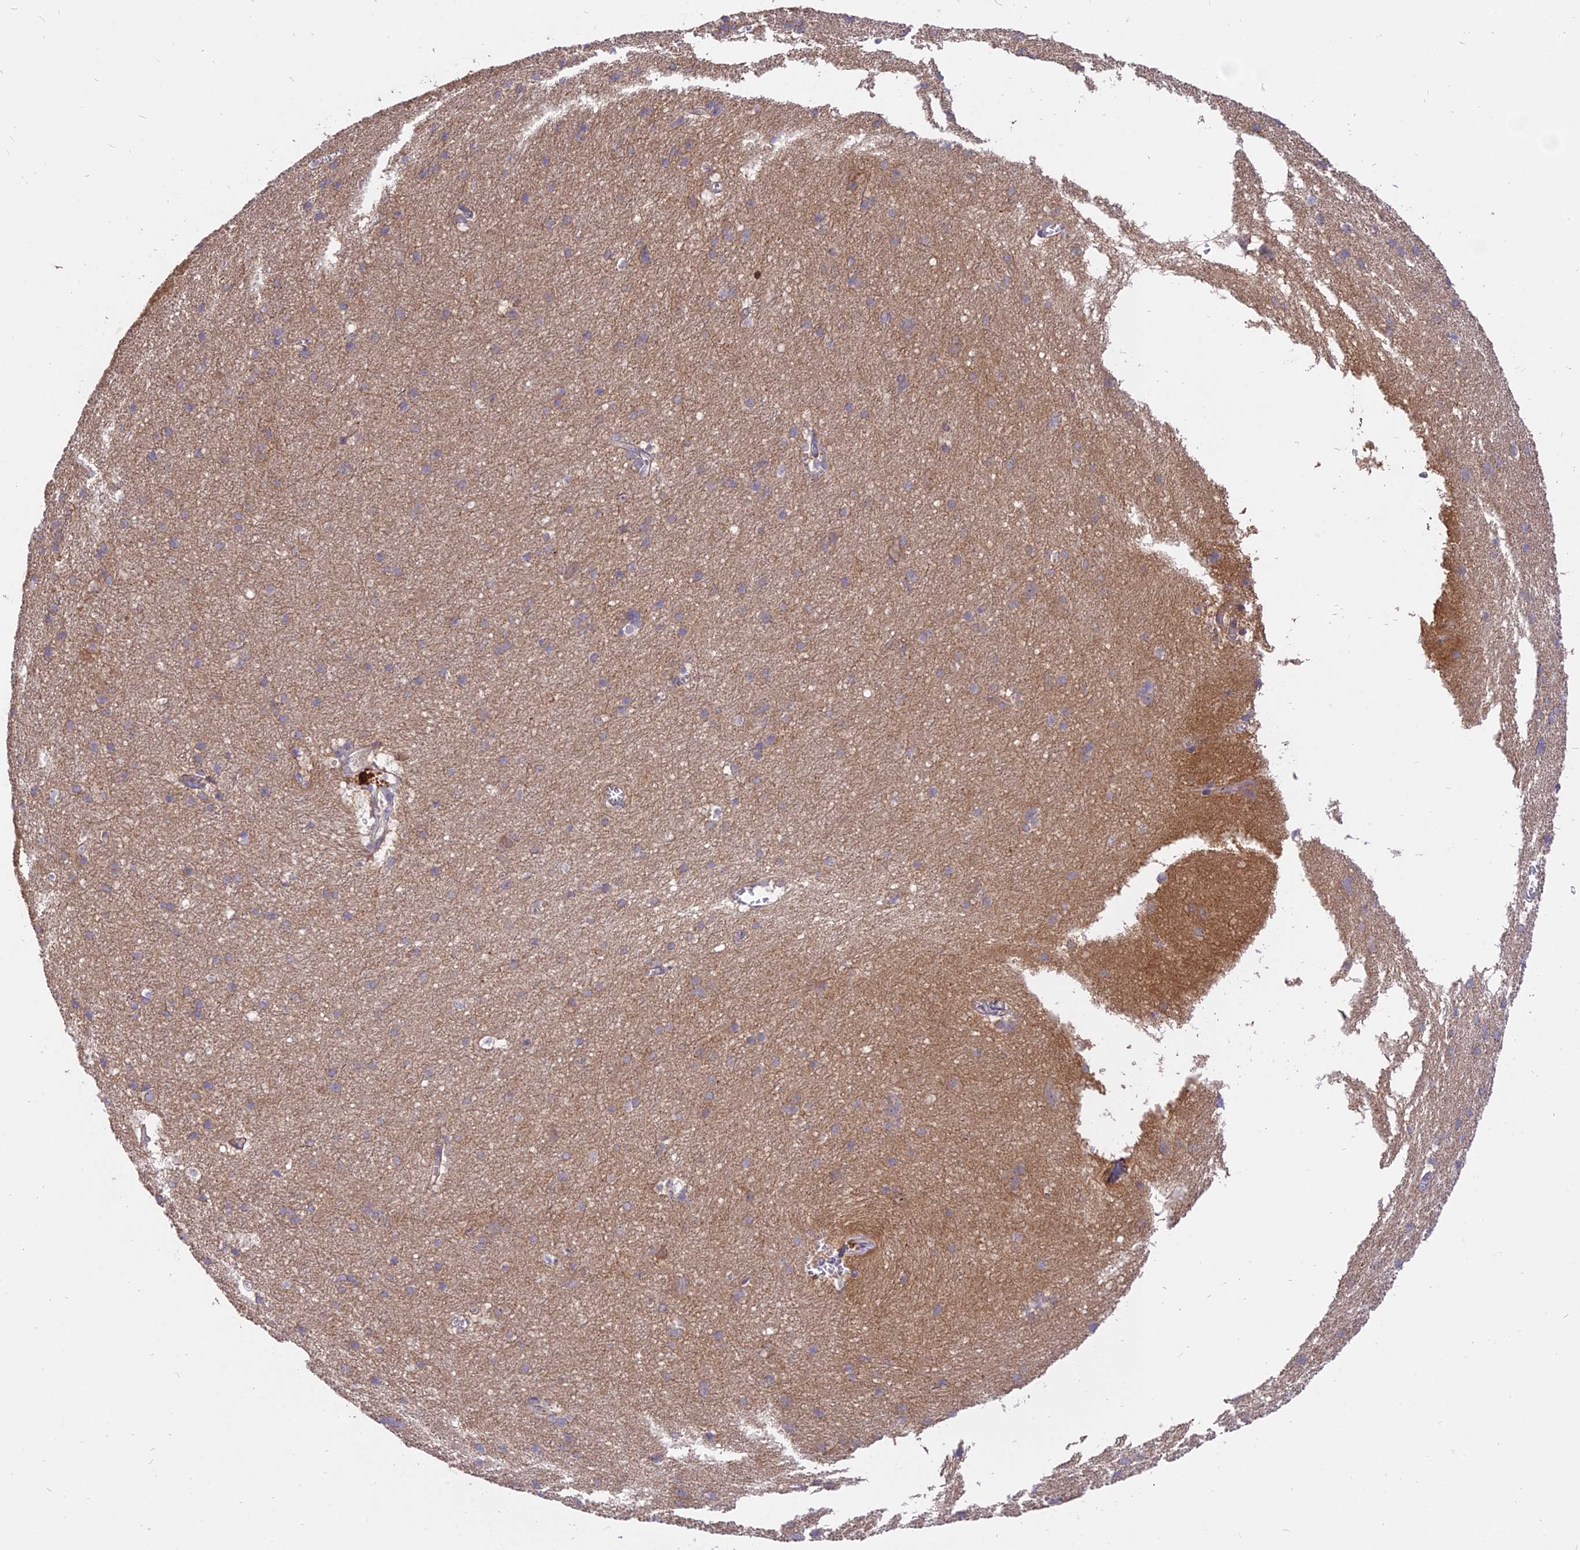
{"staining": {"intensity": "negative", "quantity": "none", "location": "none"}, "tissue": "cerebral cortex", "cell_type": "Endothelial cells", "image_type": "normal", "snomed": [{"axis": "morphology", "description": "Normal tissue, NOS"}, {"axis": "topography", "description": "Cerebral cortex"}], "caption": "This image is of normal cerebral cortex stained with immunohistochemistry to label a protein in brown with the nuclei are counter-stained blue. There is no positivity in endothelial cells.", "gene": "IL21R", "patient": {"sex": "male", "age": 54}}